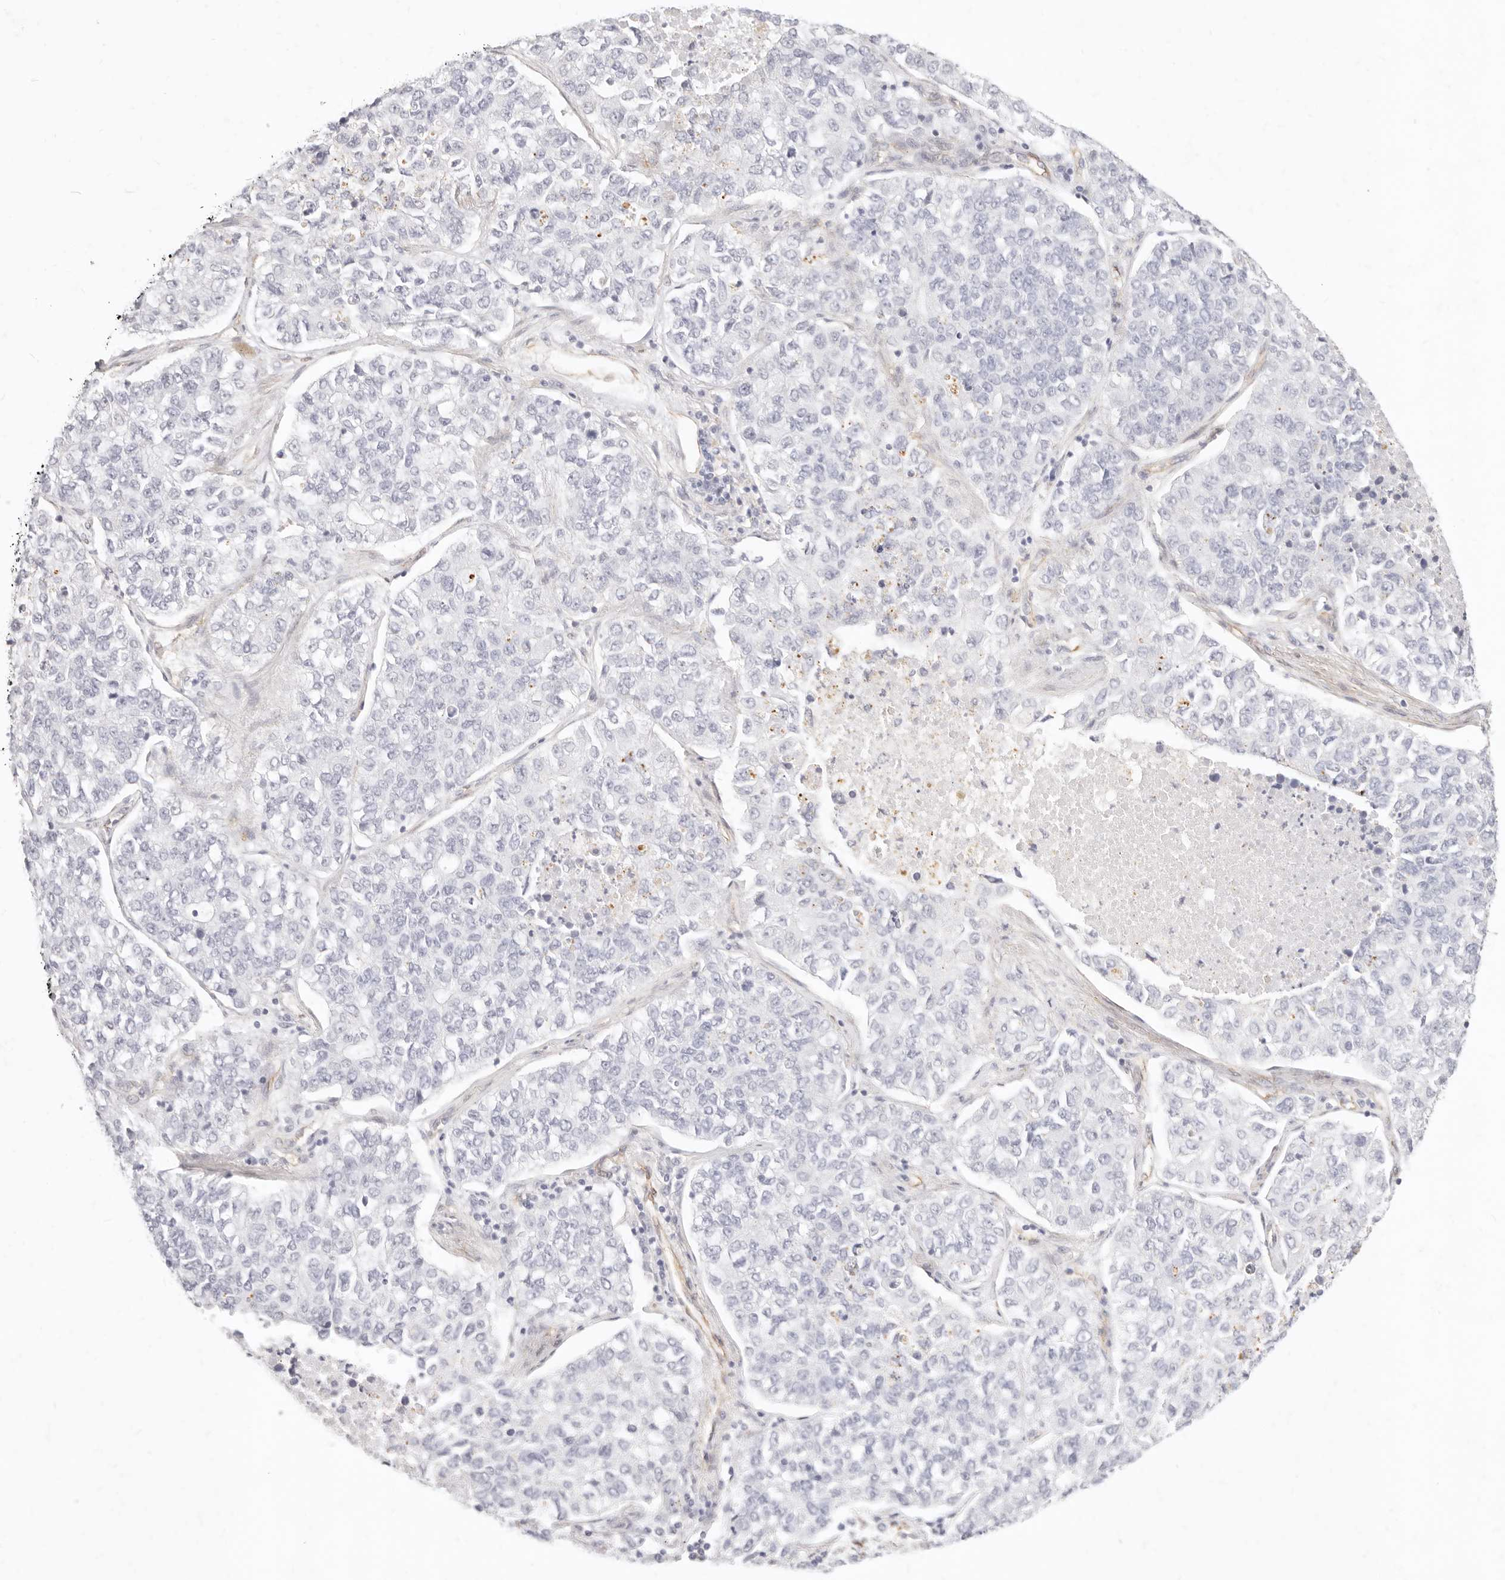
{"staining": {"intensity": "negative", "quantity": "none", "location": "none"}, "tissue": "lung cancer", "cell_type": "Tumor cells", "image_type": "cancer", "snomed": [{"axis": "morphology", "description": "Adenocarcinoma, NOS"}, {"axis": "topography", "description": "Lung"}], "caption": "Histopathology image shows no significant protein positivity in tumor cells of lung adenocarcinoma. Brightfield microscopy of immunohistochemistry stained with DAB (brown) and hematoxylin (blue), captured at high magnification.", "gene": "NUS1", "patient": {"sex": "male", "age": 49}}